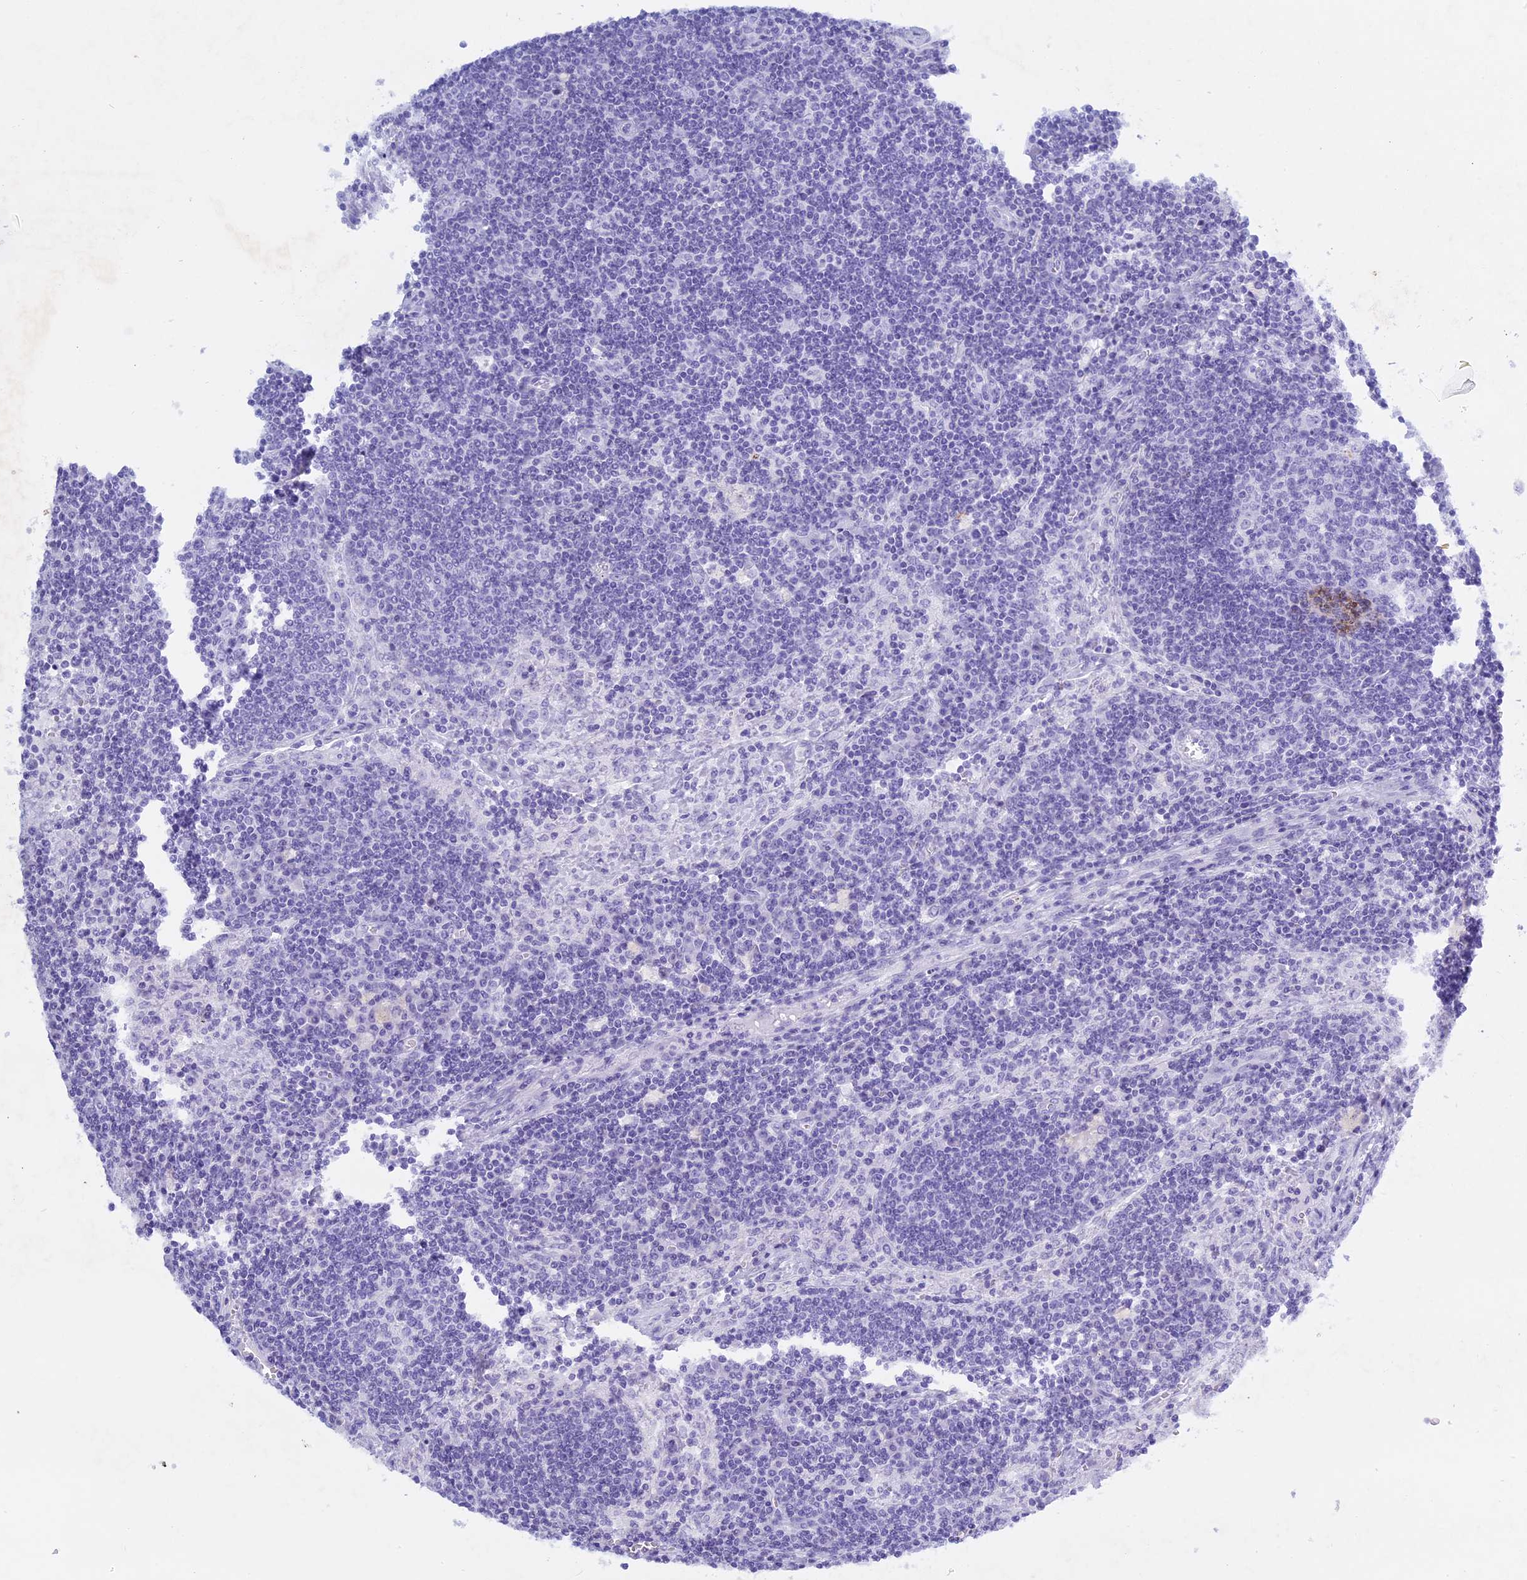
{"staining": {"intensity": "negative", "quantity": "none", "location": "none"}, "tissue": "lymph node", "cell_type": "Germinal center cells", "image_type": "normal", "snomed": [{"axis": "morphology", "description": "Normal tissue, NOS"}, {"axis": "topography", "description": "Lymph node"}], "caption": "Photomicrograph shows no significant protein positivity in germinal center cells of normal lymph node. (Brightfield microscopy of DAB immunohistochemistry at high magnification).", "gene": "KCTD21", "patient": {"sex": "male", "age": 58}}